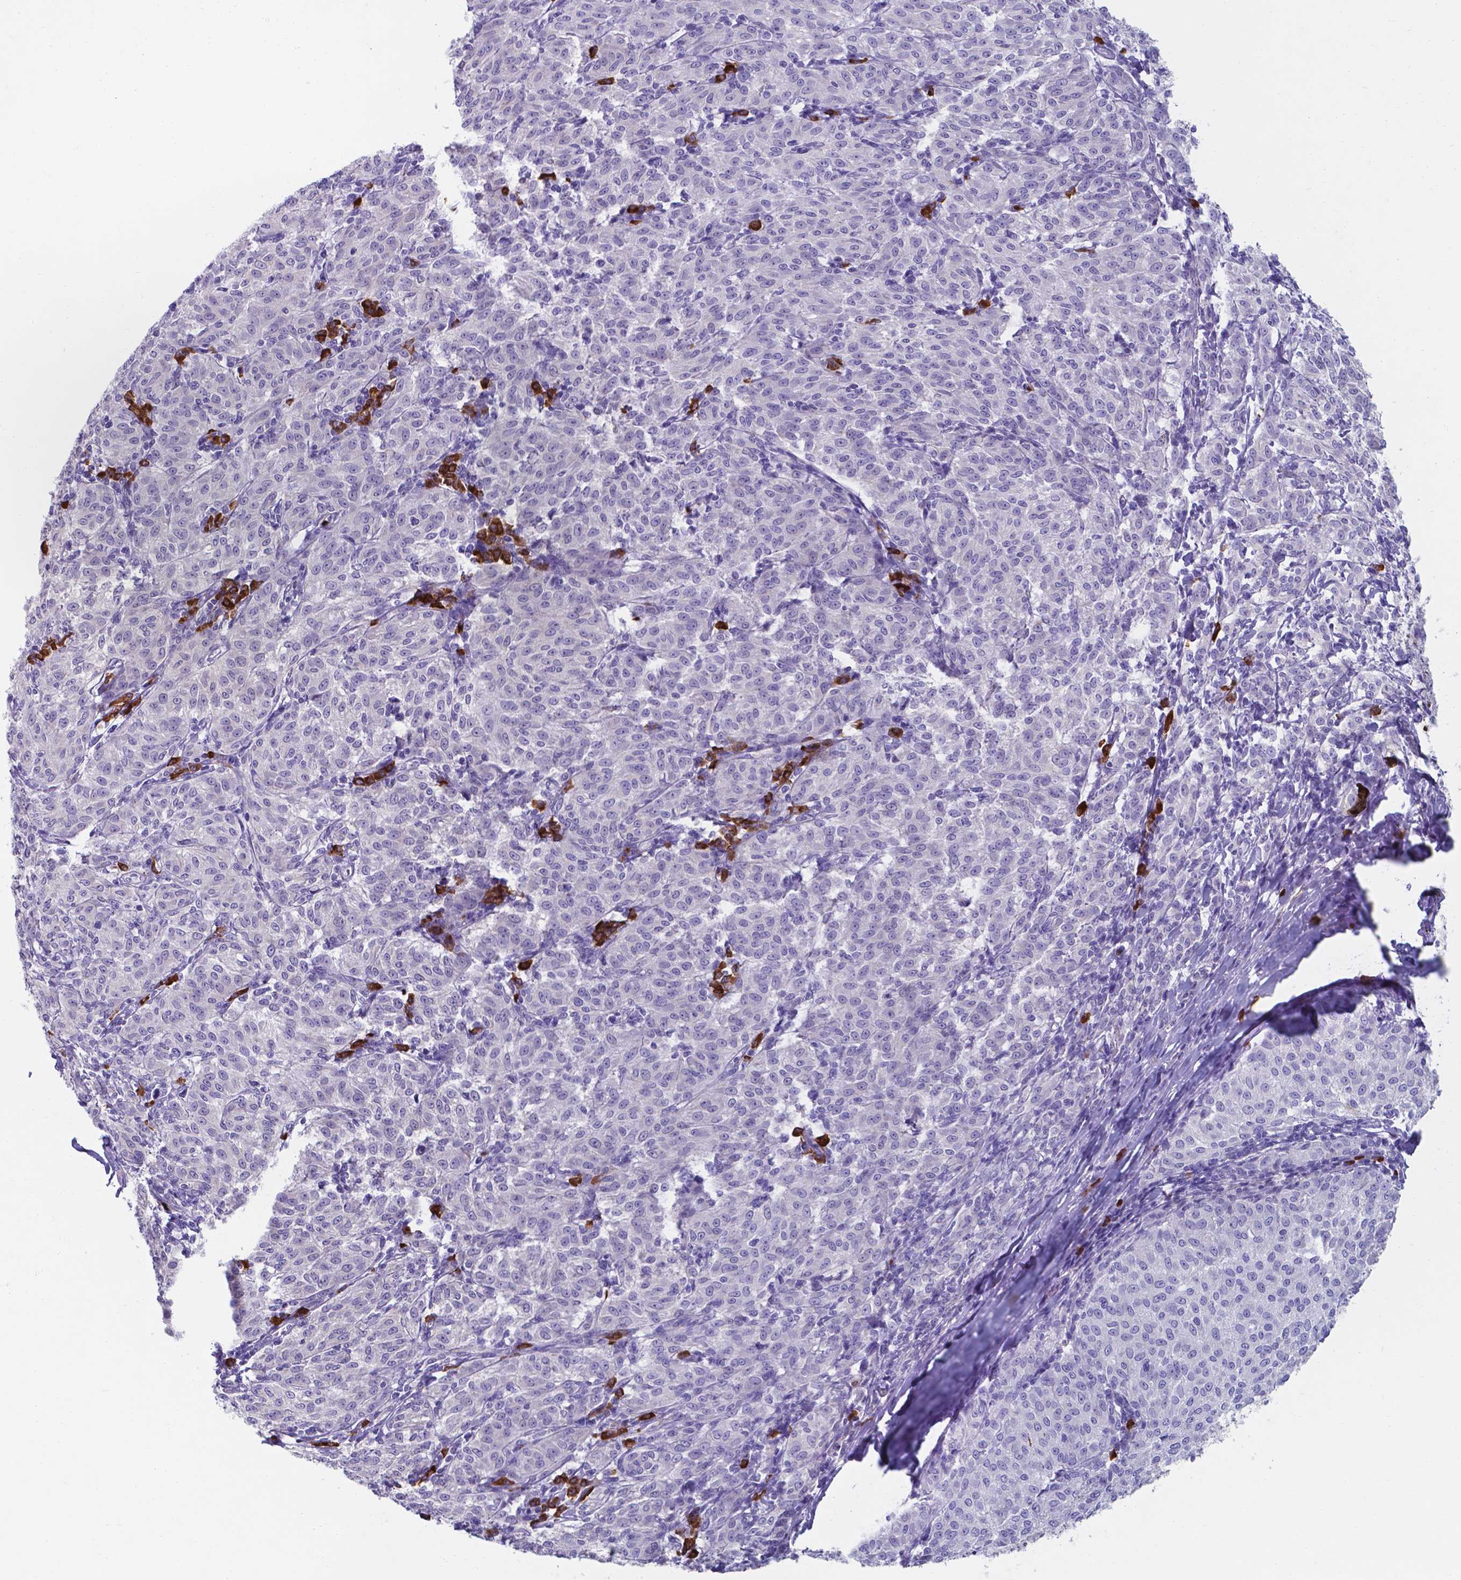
{"staining": {"intensity": "negative", "quantity": "none", "location": "none"}, "tissue": "melanoma", "cell_type": "Tumor cells", "image_type": "cancer", "snomed": [{"axis": "morphology", "description": "Malignant melanoma, NOS"}, {"axis": "topography", "description": "Skin"}], "caption": "Immunohistochemistry photomicrograph of melanoma stained for a protein (brown), which reveals no positivity in tumor cells. (DAB (3,3'-diaminobenzidine) IHC, high magnification).", "gene": "UBE2J1", "patient": {"sex": "female", "age": 72}}